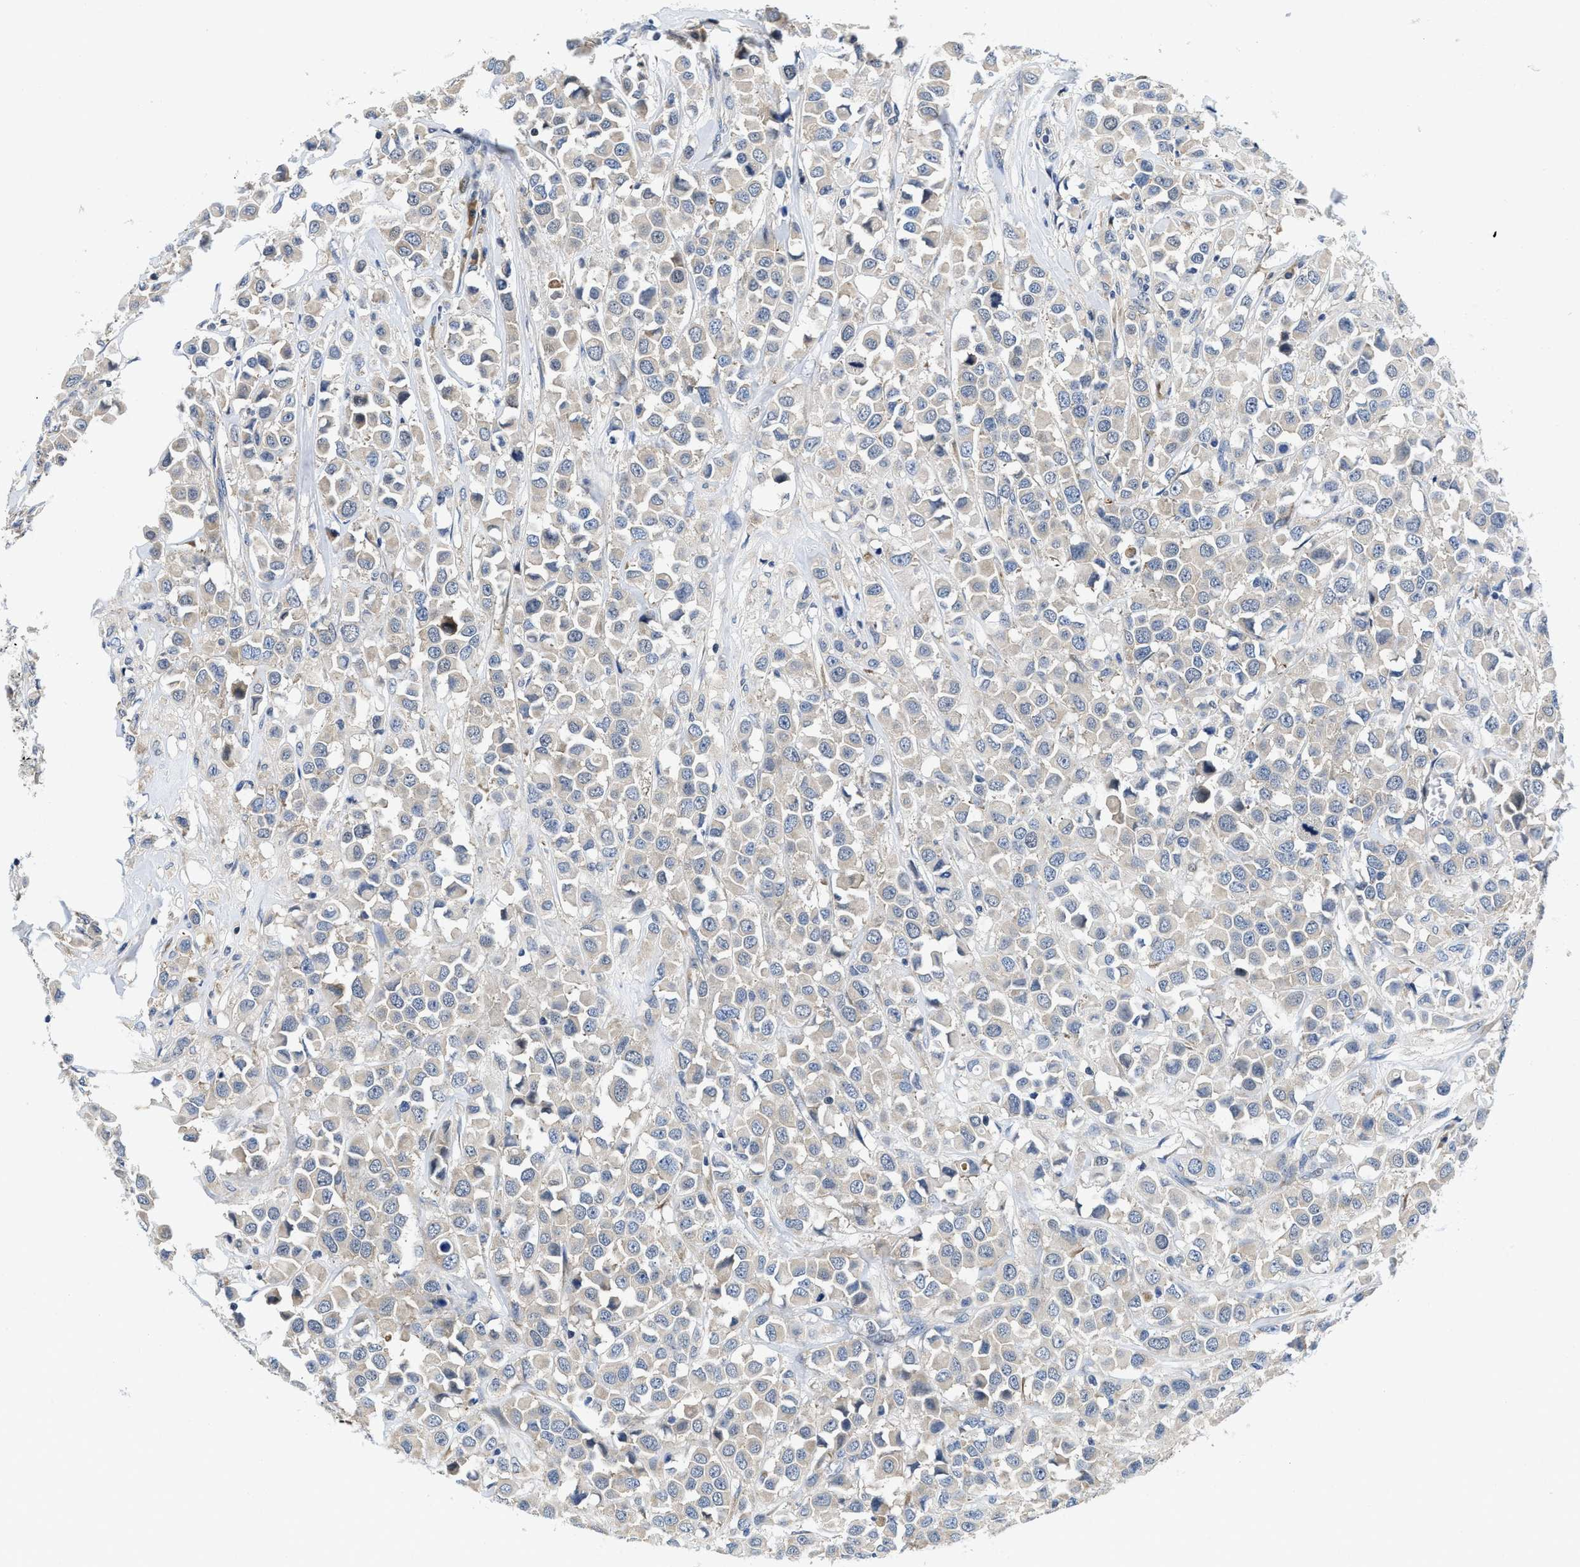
{"staining": {"intensity": "weak", "quantity": "<25%", "location": "cytoplasmic/membranous"}, "tissue": "breast cancer", "cell_type": "Tumor cells", "image_type": "cancer", "snomed": [{"axis": "morphology", "description": "Duct carcinoma"}, {"axis": "topography", "description": "Breast"}], "caption": "This is a micrograph of immunohistochemistry staining of breast cancer, which shows no staining in tumor cells.", "gene": "IKBKE", "patient": {"sex": "female", "age": 61}}